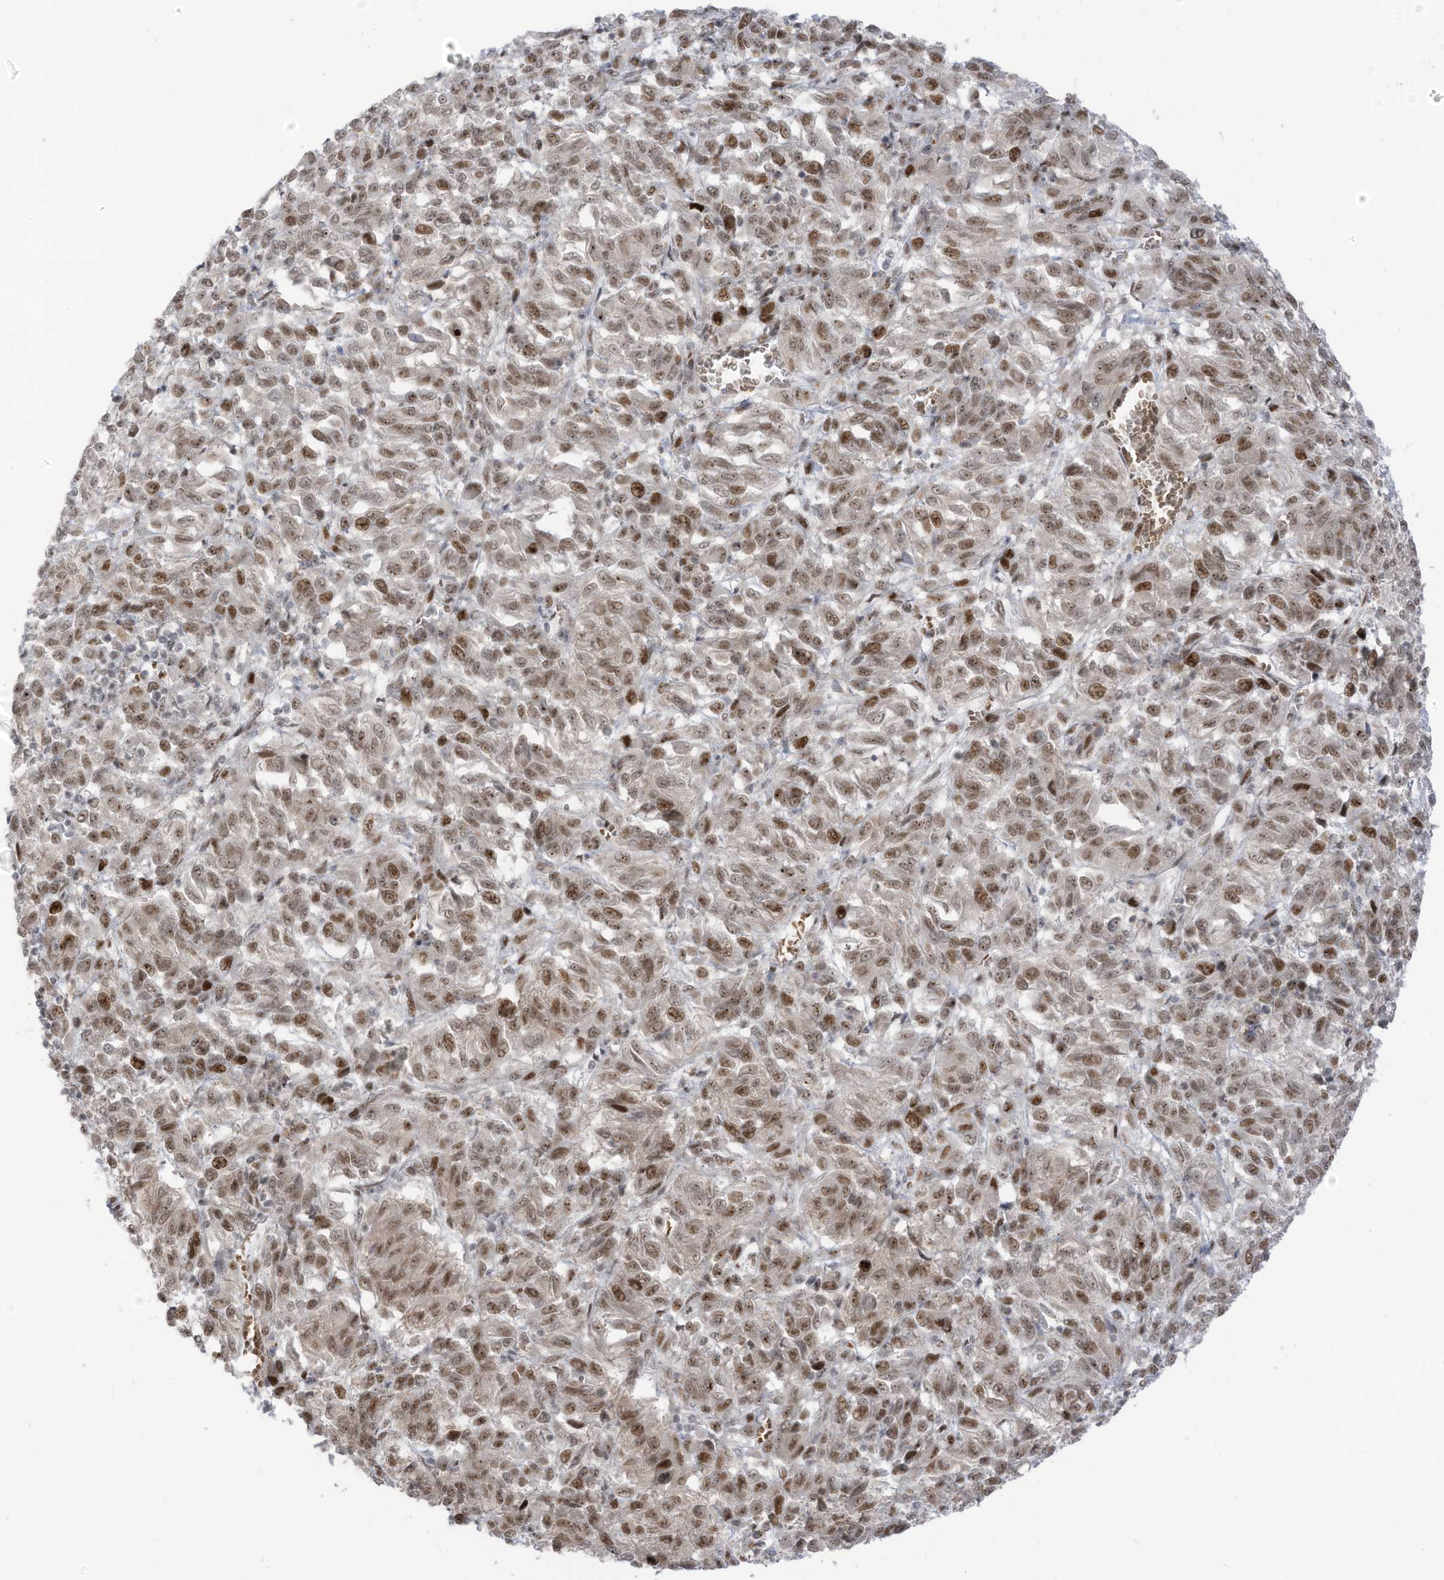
{"staining": {"intensity": "moderate", "quantity": ">75%", "location": "nuclear"}, "tissue": "melanoma", "cell_type": "Tumor cells", "image_type": "cancer", "snomed": [{"axis": "morphology", "description": "Malignant melanoma, Metastatic site"}, {"axis": "topography", "description": "Lung"}], "caption": "Protein expression analysis of human melanoma reveals moderate nuclear staining in approximately >75% of tumor cells.", "gene": "ZCWPW2", "patient": {"sex": "male", "age": 64}}